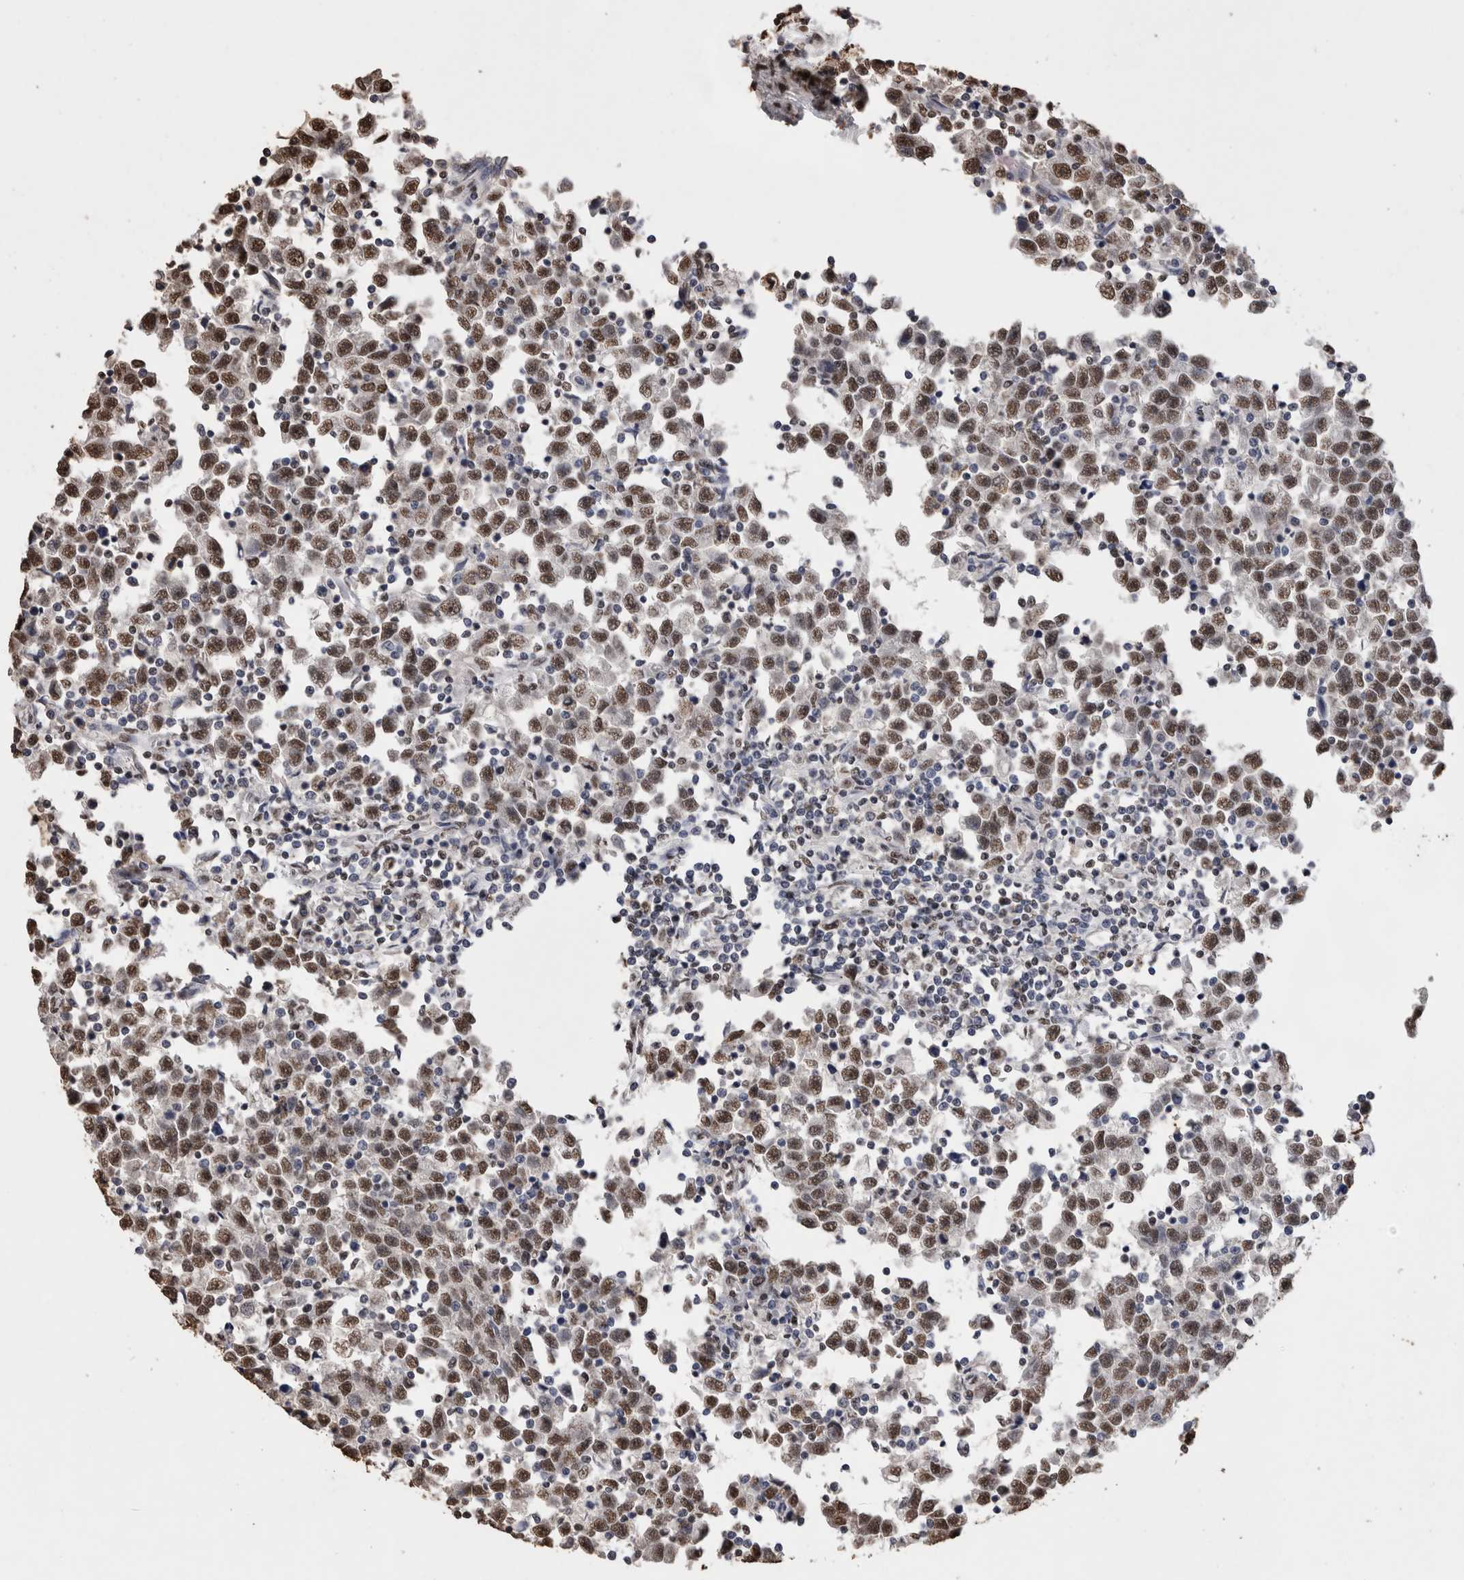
{"staining": {"intensity": "moderate", "quantity": ">75%", "location": "nuclear"}, "tissue": "testis cancer", "cell_type": "Tumor cells", "image_type": "cancer", "snomed": [{"axis": "morphology", "description": "Seminoma, NOS"}, {"axis": "topography", "description": "Testis"}], "caption": "Immunohistochemical staining of human seminoma (testis) displays medium levels of moderate nuclear staining in approximately >75% of tumor cells.", "gene": "NTHL1", "patient": {"sex": "male", "age": 43}}